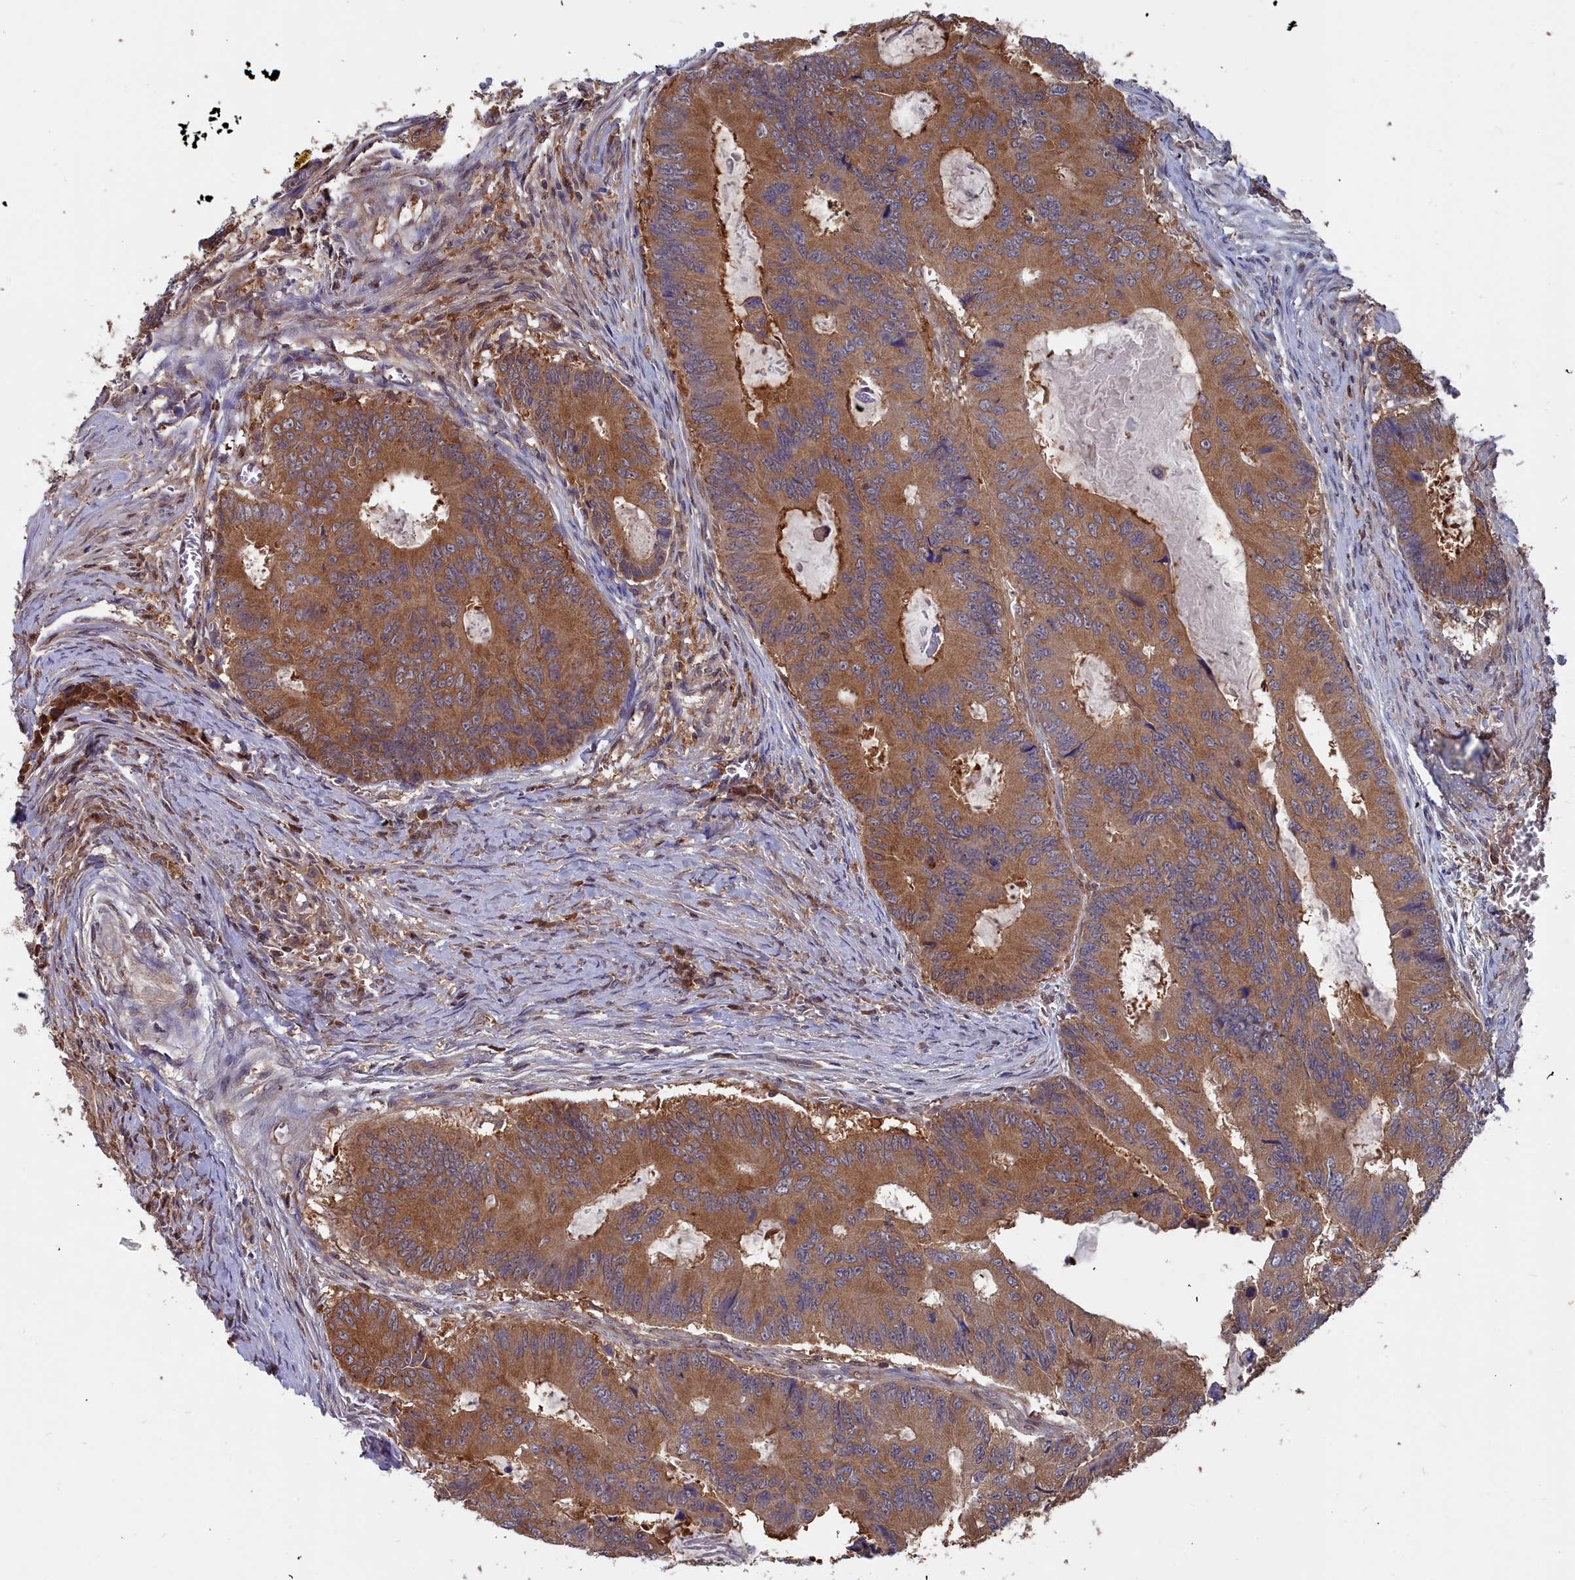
{"staining": {"intensity": "moderate", "quantity": ">75%", "location": "cytoplasmic/membranous"}, "tissue": "colorectal cancer", "cell_type": "Tumor cells", "image_type": "cancer", "snomed": [{"axis": "morphology", "description": "Adenocarcinoma, NOS"}, {"axis": "topography", "description": "Colon"}], "caption": "A medium amount of moderate cytoplasmic/membranous positivity is identified in approximately >75% of tumor cells in colorectal cancer (adenocarcinoma) tissue.", "gene": "GFRA2", "patient": {"sex": "male", "age": 85}}